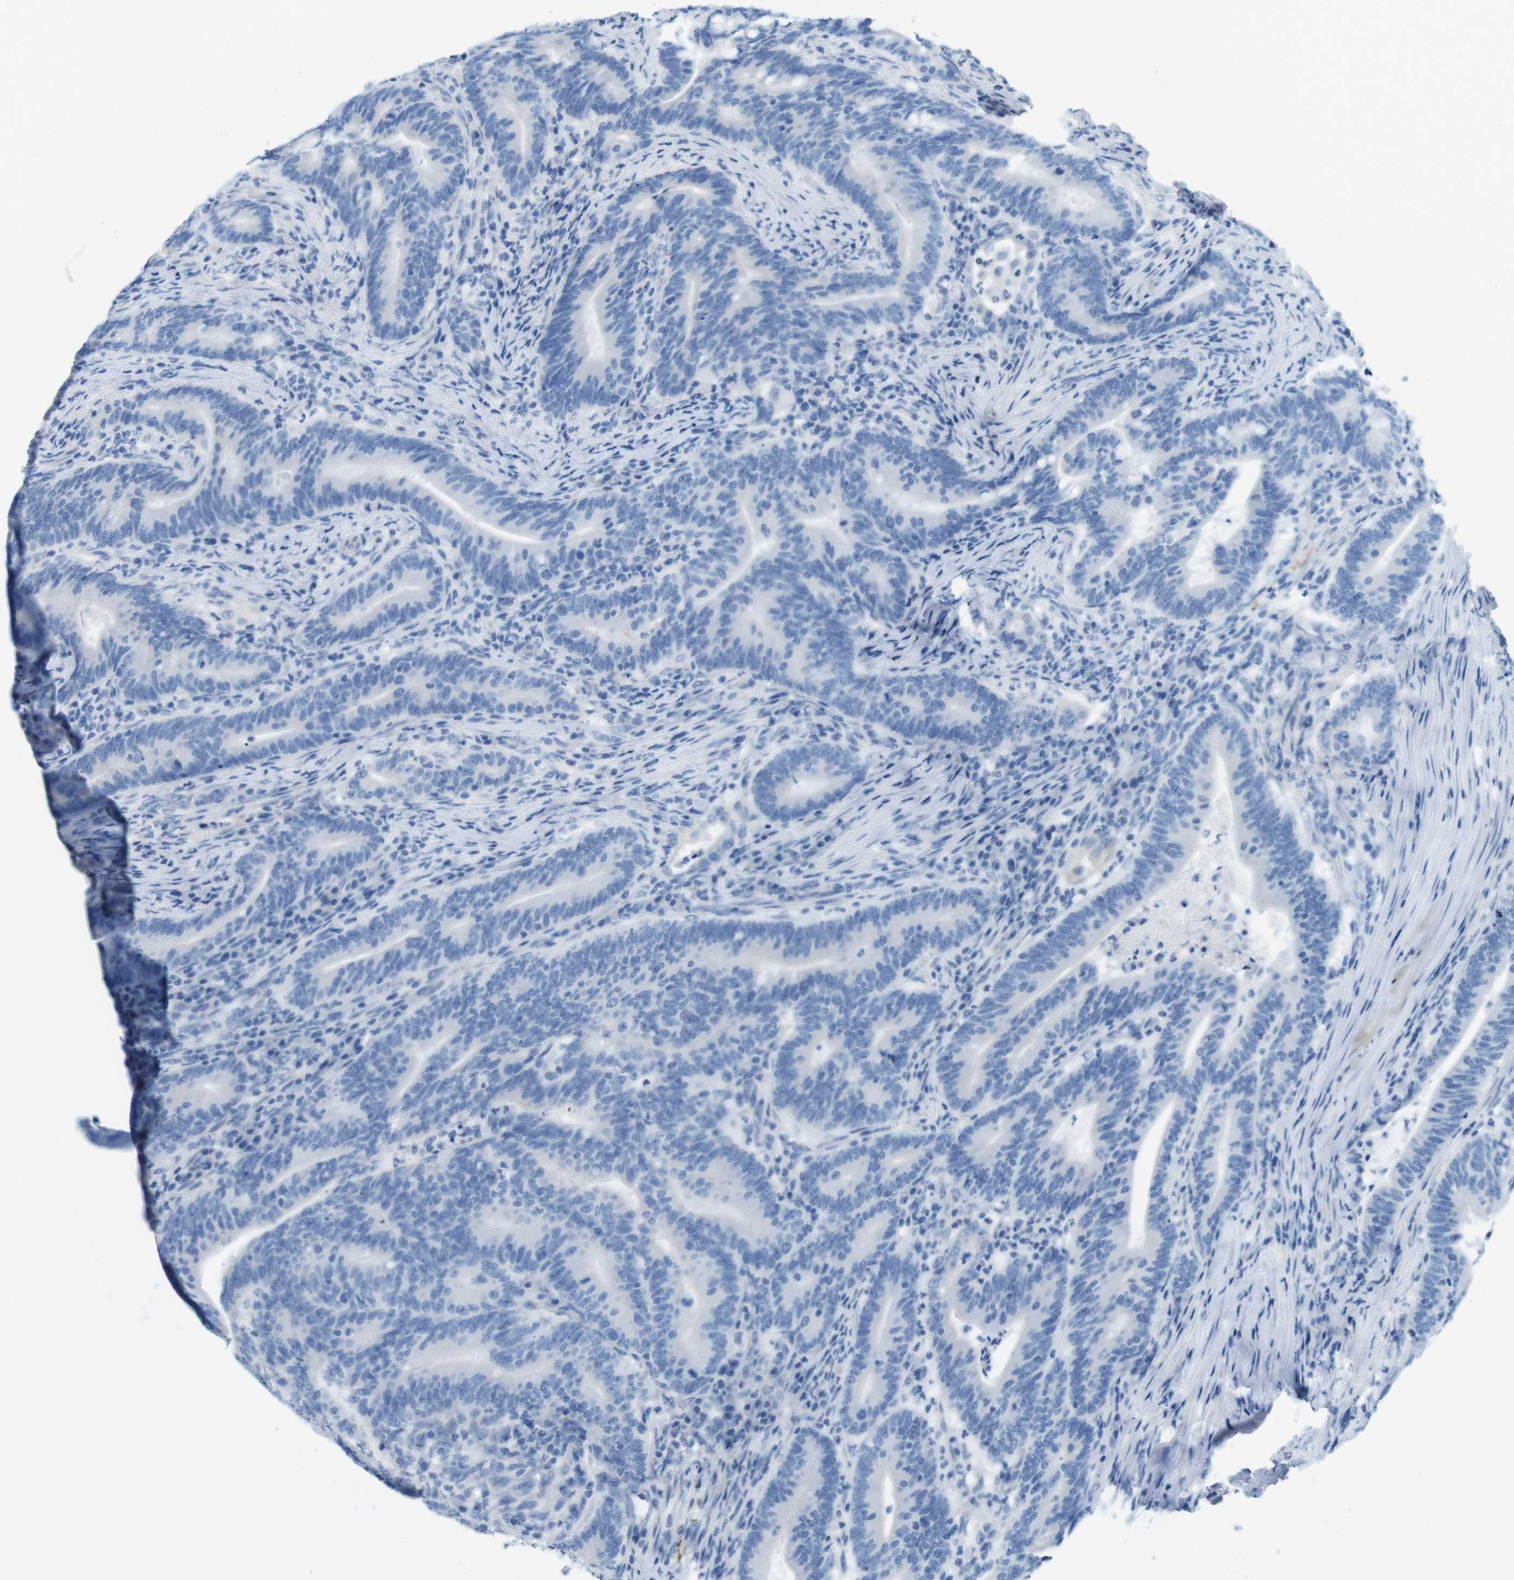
{"staining": {"intensity": "negative", "quantity": "none", "location": "none"}, "tissue": "colorectal cancer", "cell_type": "Tumor cells", "image_type": "cancer", "snomed": [{"axis": "morphology", "description": "Normal tissue, NOS"}, {"axis": "morphology", "description": "Adenocarcinoma, NOS"}, {"axis": "topography", "description": "Colon"}], "caption": "DAB (3,3'-diaminobenzidine) immunohistochemical staining of human colorectal adenocarcinoma exhibits no significant positivity in tumor cells.", "gene": "GAP43", "patient": {"sex": "female", "age": 66}}